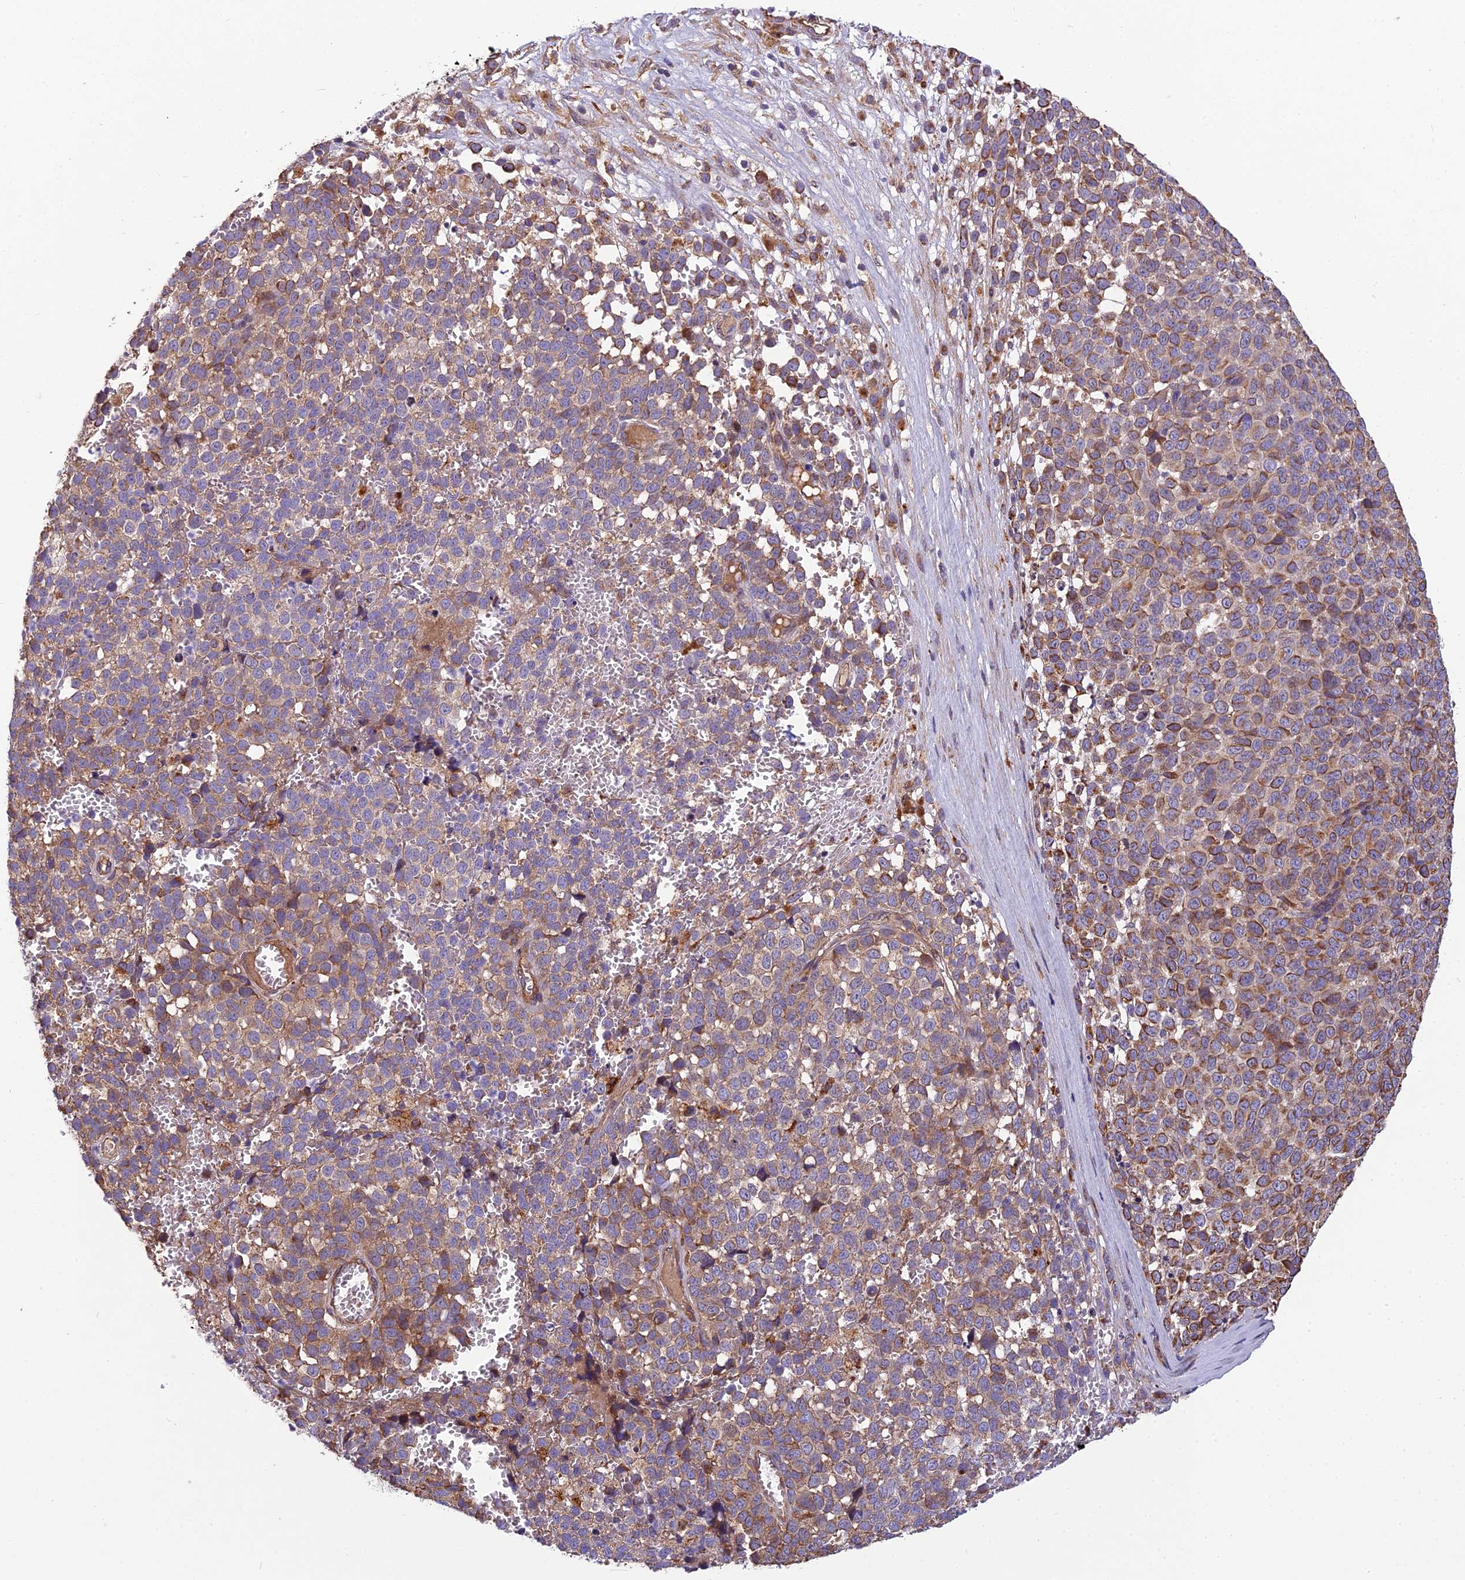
{"staining": {"intensity": "strong", "quantity": "25%-75%", "location": "cytoplasmic/membranous"}, "tissue": "melanoma", "cell_type": "Tumor cells", "image_type": "cancer", "snomed": [{"axis": "morphology", "description": "Malignant melanoma, NOS"}, {"axis": "topography", "description": "Nose, NOS"}], "caption": "Immunohistochemistry (IHC) histopathology image of human melanoma stained for a protein (brown), which reveals high levels of strong cytoplasmic/membranous staining in approximately 25%-75% of tumor cells.", "gene": "SPDL1", "patient": {"sex": "female", "age": 48}}